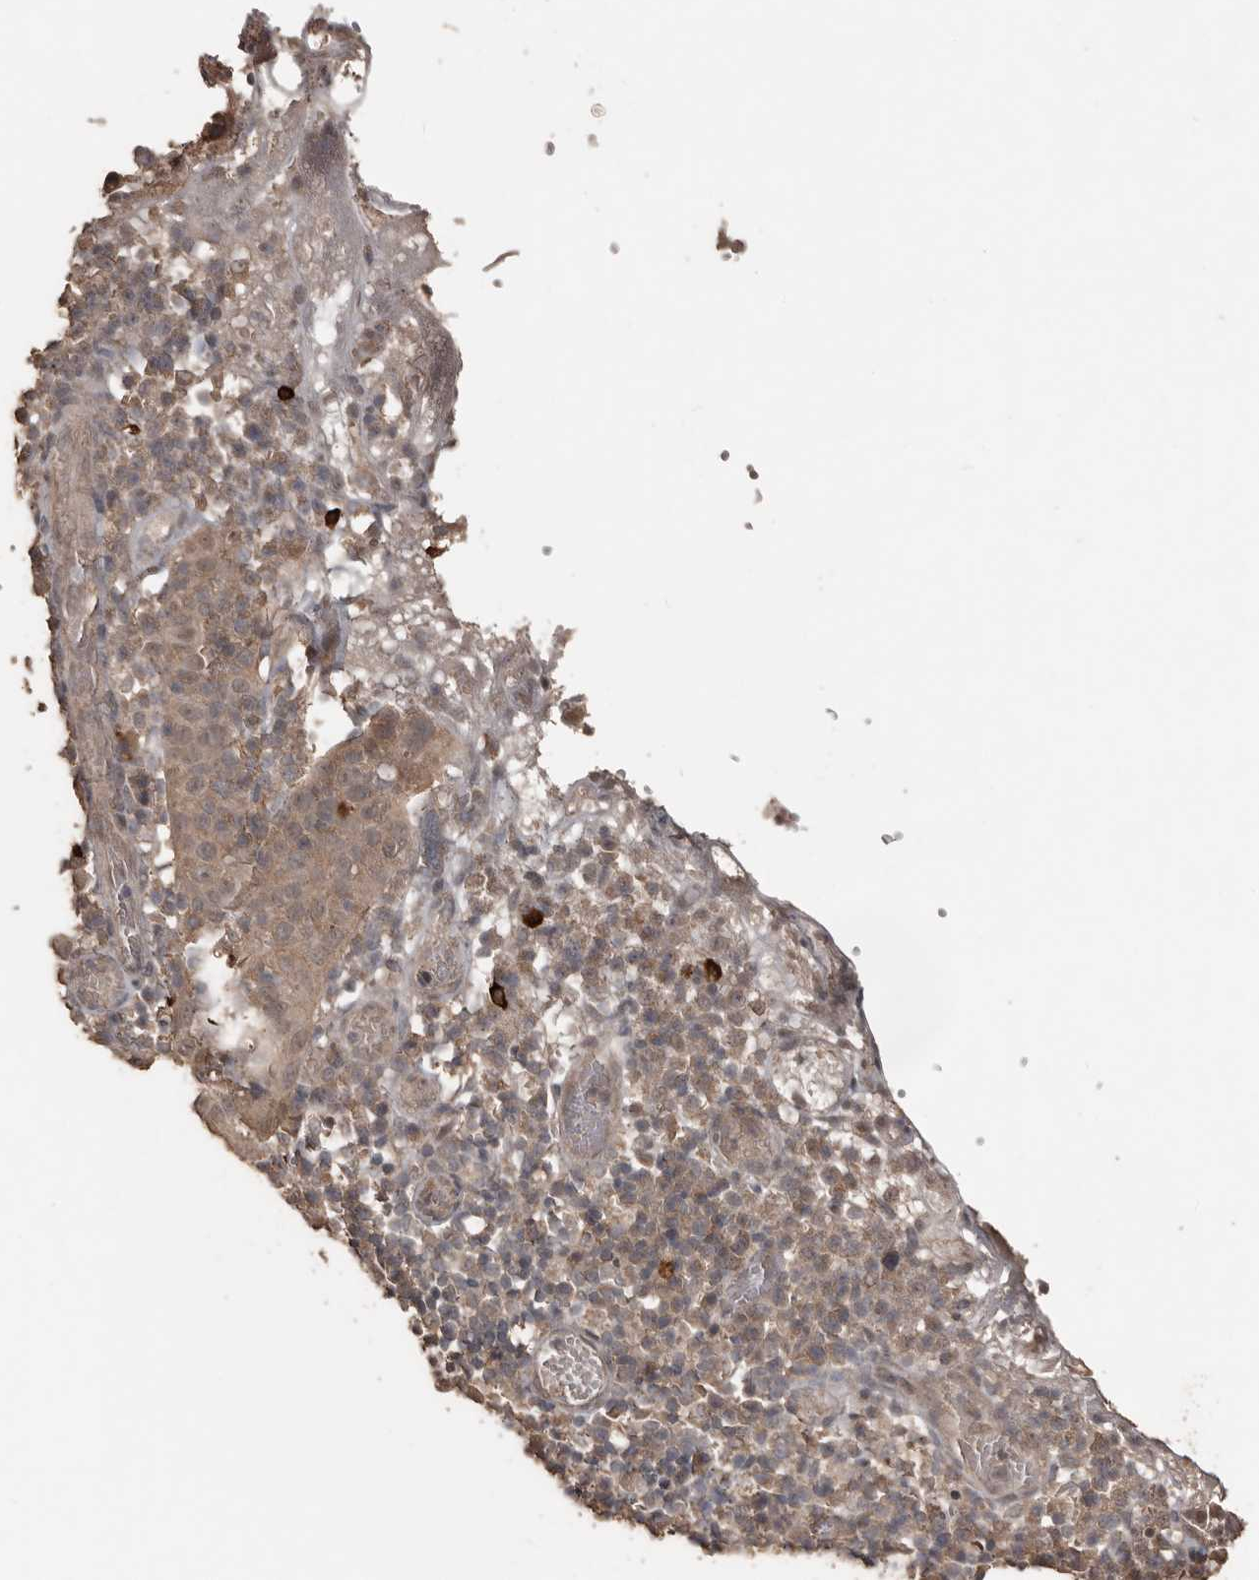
{"staining": {"intensity": "weak", "quantity": ">75%", "location": "cytoplasmic/membranous"}, "tissue": "cervical cancer", "cell_type": "Tumor cells", "image_type": "cancer", "snomed": [{"axis": "morphology", "description": "Squamous cell carcinoma, NOS"}, {"axis": "topography", "description": "Cervix"}], "caption": "Cervical cancer (squamous cell carcinoma) stained for a protein (brown) exhibits weak cytoplasmic/membranous positive staining in approximately >75% of tumor cells.", "gene": "BAMBI", "patient": {"sex": "female", "age": 46}}